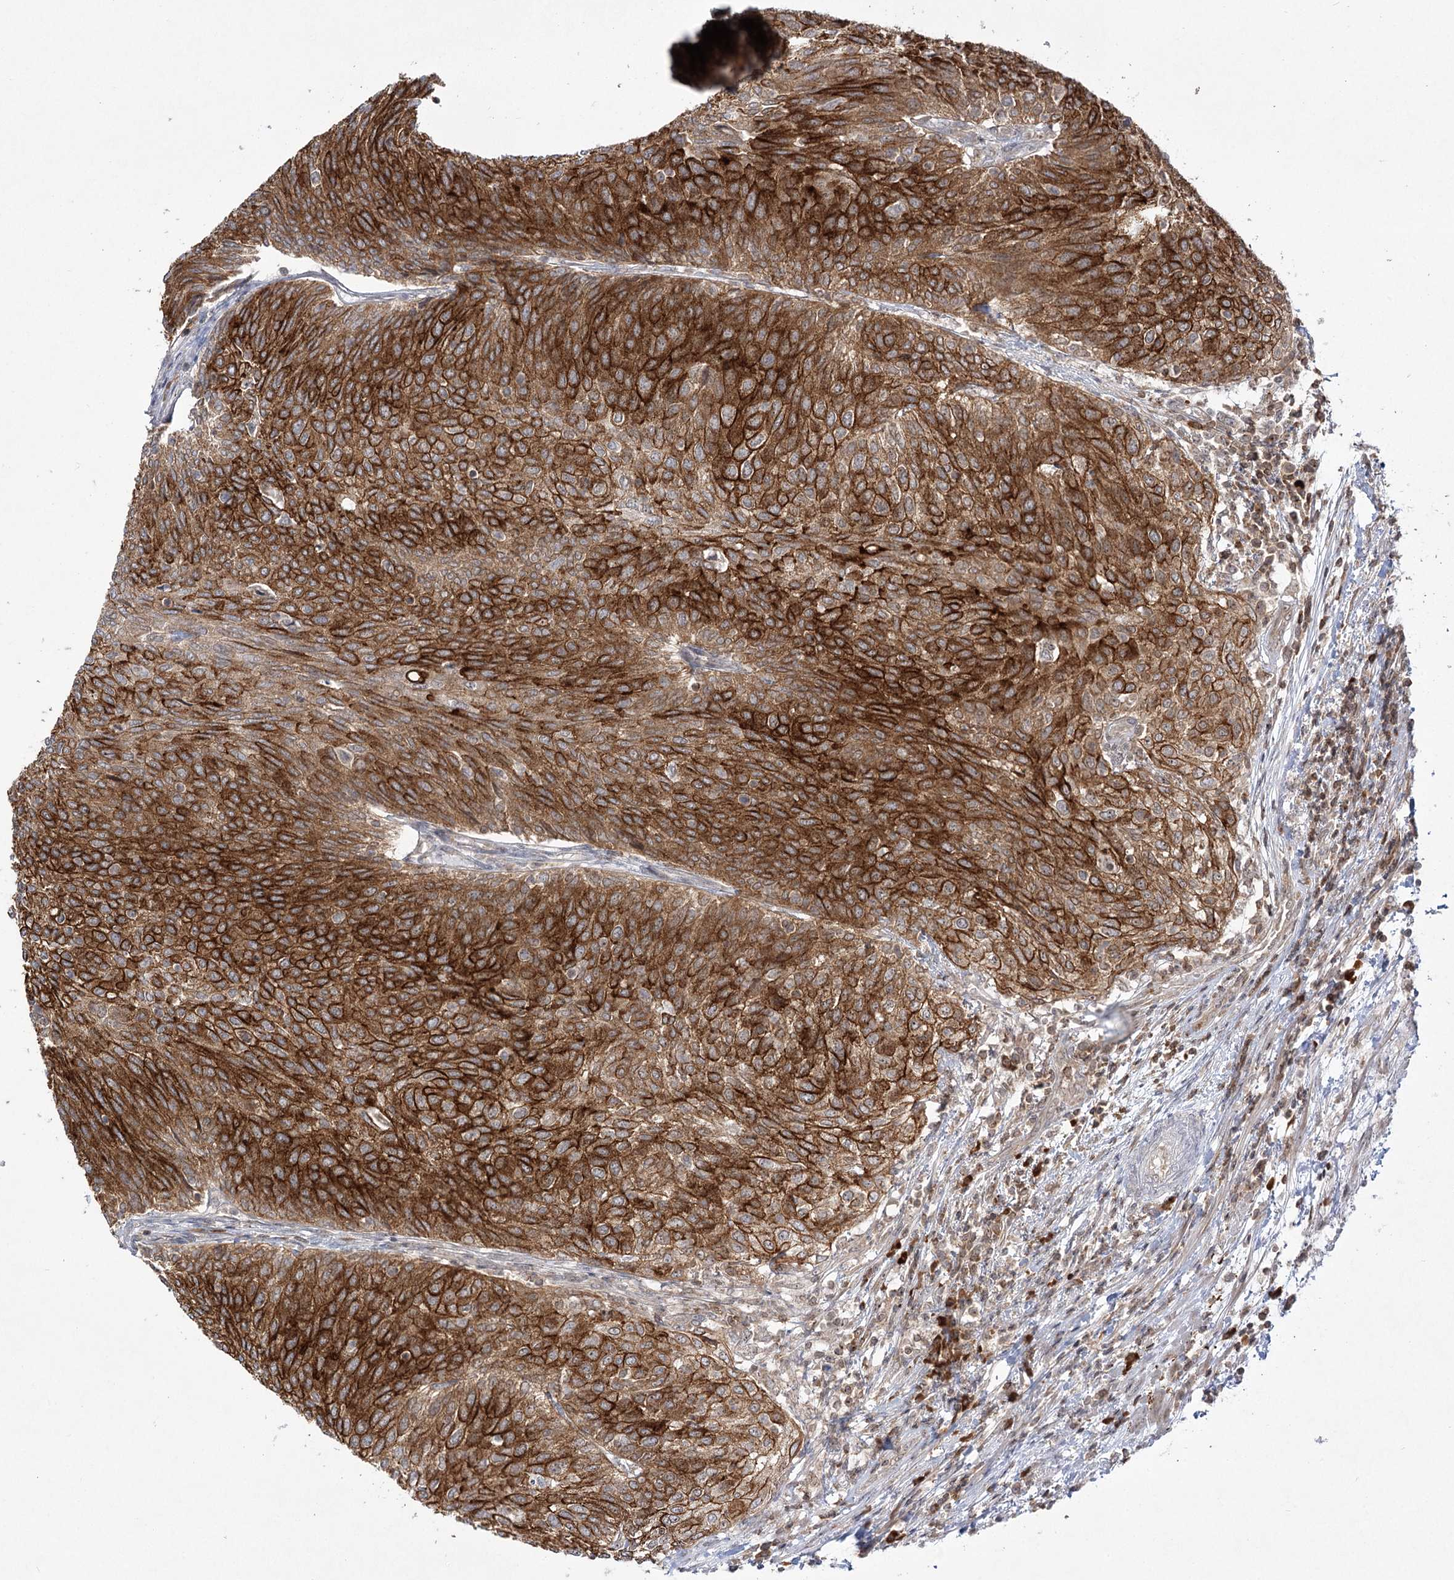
{"staining": {"intensity": "strong", "quantity": ">75%", "location": "cytoplasmic/membranous"}, "tissue": "urothelial cancer", "cell_type": "Tumor cells", "image_type": "cancer", "snomed": [{"axis": "morphology", "description": "Urothelial carcinoma, Low grade"}, {"axis": "topography", "description": "Urinary bladder"}], "caption": "DAB immunohistochemical staining of low-grade urothelial carcinoma exhibits strong cytoplasmic/membranous protein expression in about >75% of tumor cells.", "gene": "SYTL1", "patient": {"sex": "female", "age": 79}}